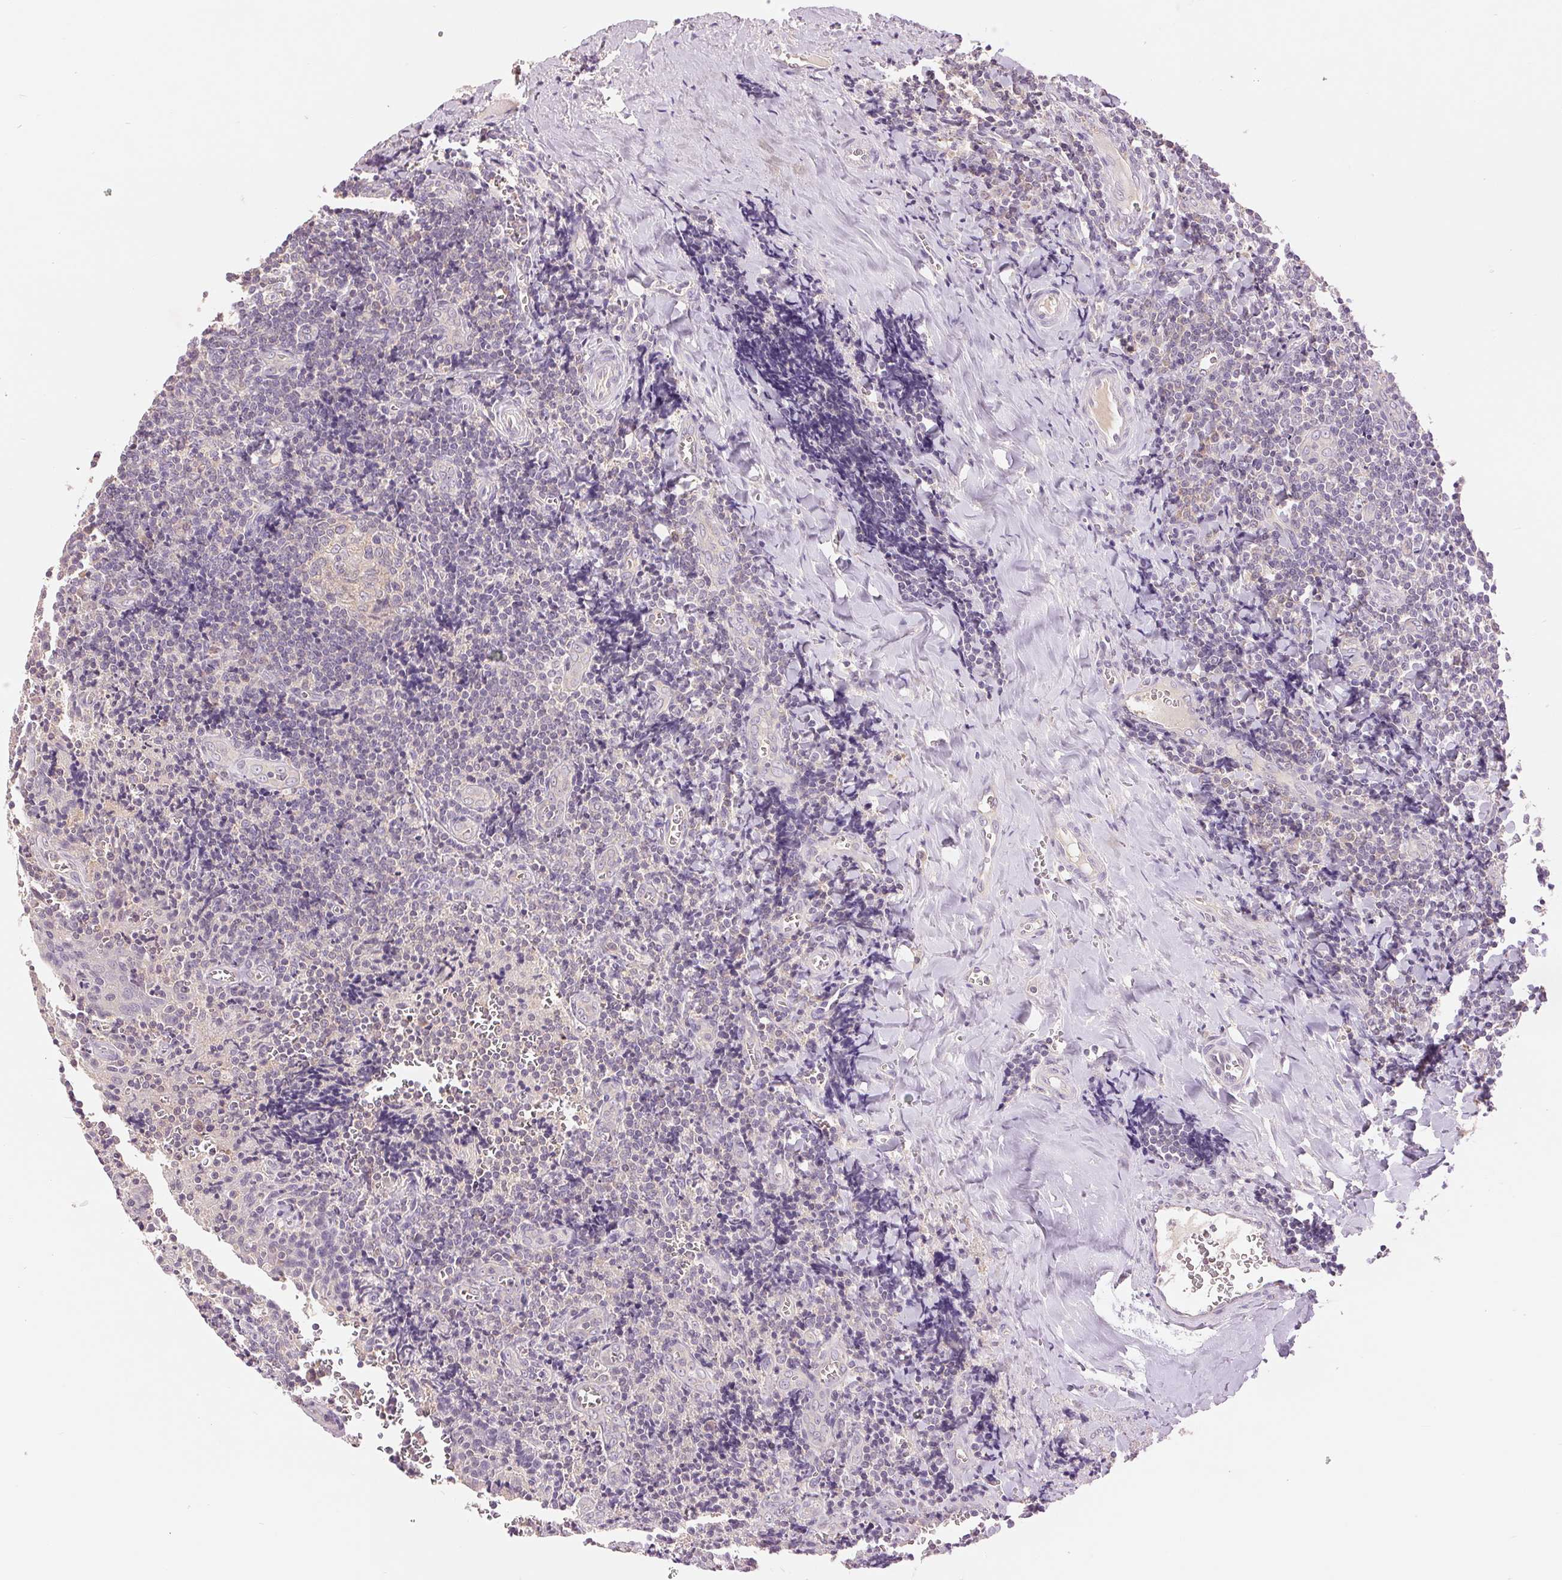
{"staining": {"intensity": "negative", "quantity": "none", "location": "none"}, "tissue": "tonsil", "cell_type": "Germinal center cells", "image_type": "normal", "snomed": [{"axis": "morphology", "description": "Normal tissue, NOS"}, {"axis": "morphology", "description": "Inflammation, NOS"}, {"axis": "topography", "description": "Tonsil"}], "caption": "IHC histopathology image of benign human tonsil stained for a protein (brown), which displays no staining in germinal center cells.", "gene": "FXYD4", "patient": {"sex": "female", "age": 31}}